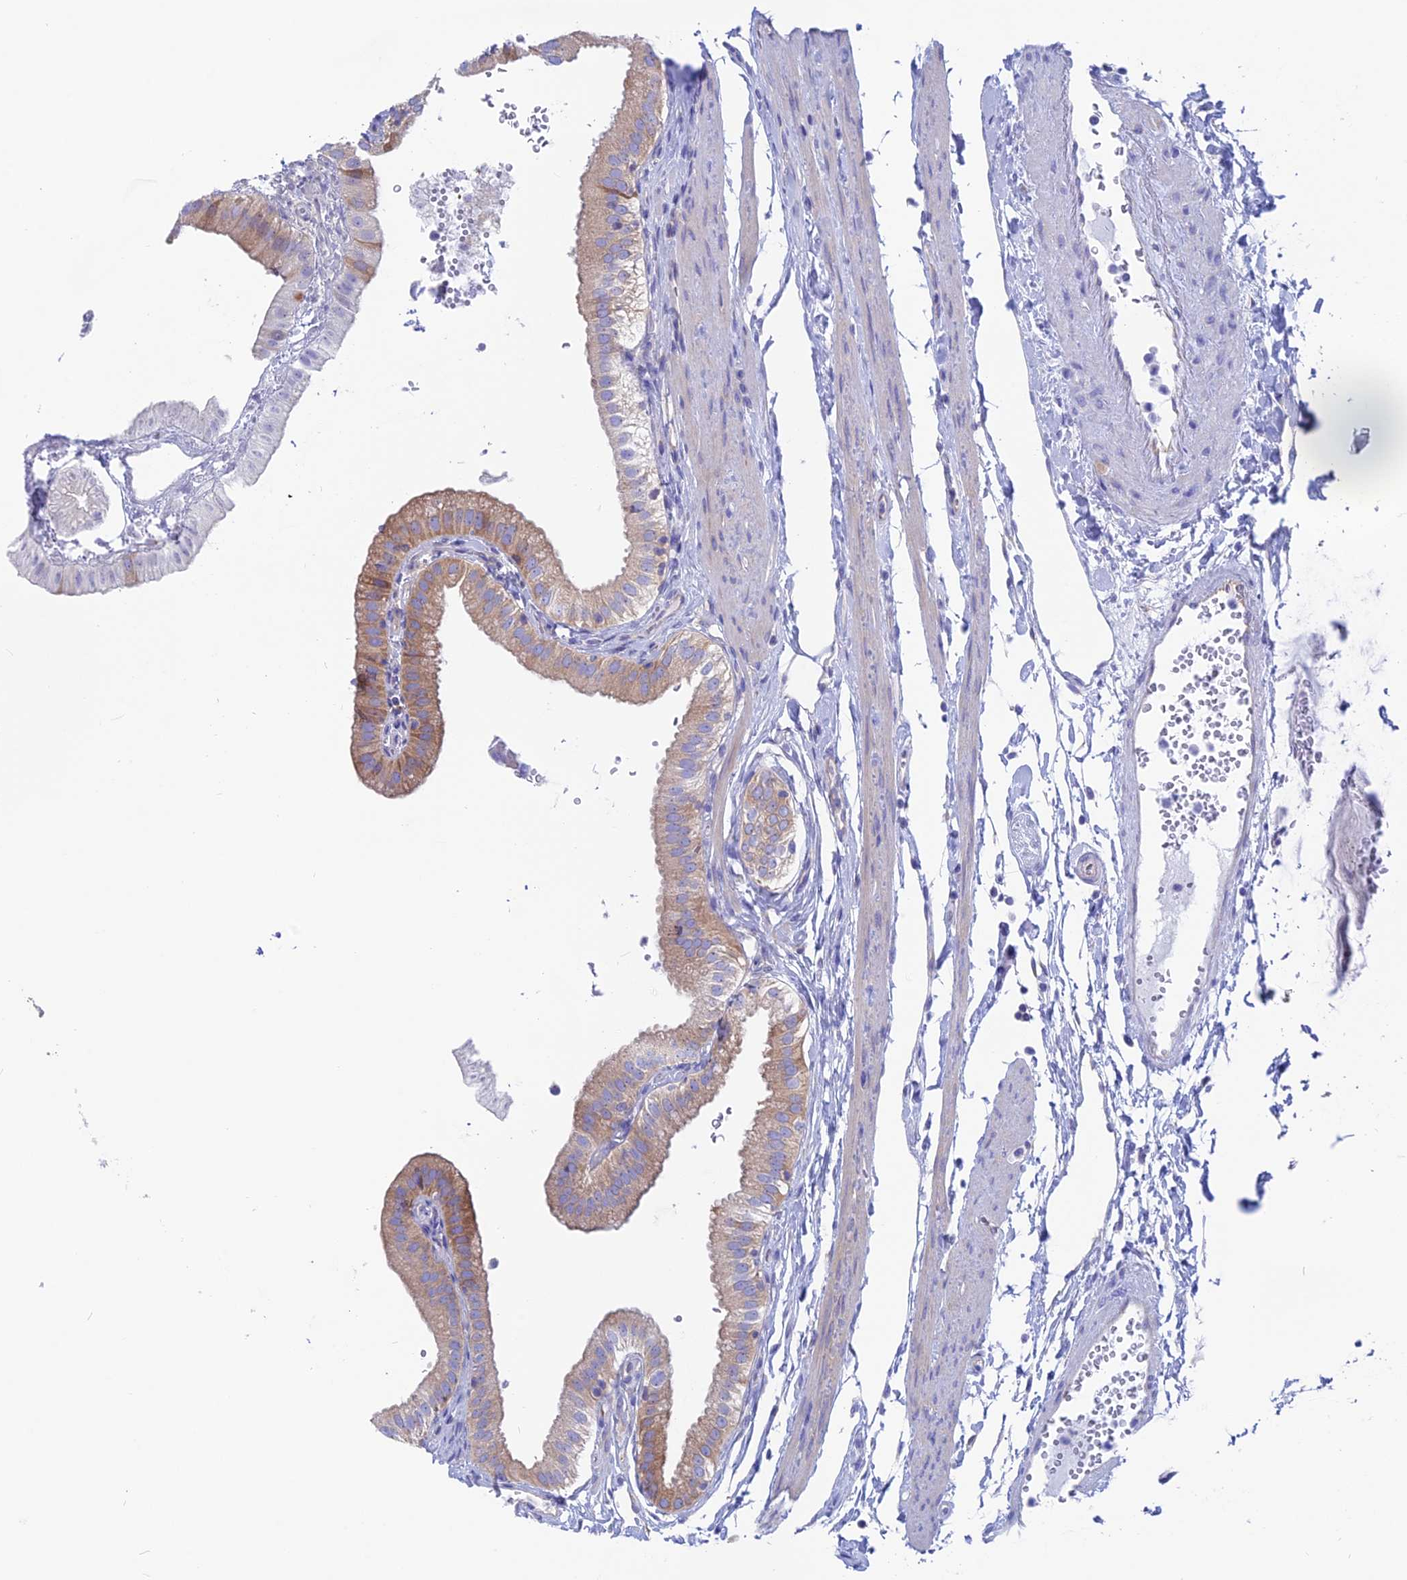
{"staining": {"intensity": "moderate", "quantity": "25%-75%", "location": "cytoplasmic/membranous"}, "tissue": "gallbladder", "cell_type": "Glandular cells", "image_type": "normal", "snomed": [{"axis": "morphology", "description": "Normal tissue, NOS"}, {"axis": "topography", "description": "Gallbladder"}], "caption": "Protein staining exhibits moderate cytoplasmic/membranous staining in approximately 25%-75% of glandular cells in benign gallbladder.", "gene": "LZTFL1", "patient": {"sex": "female", "age": 61}}